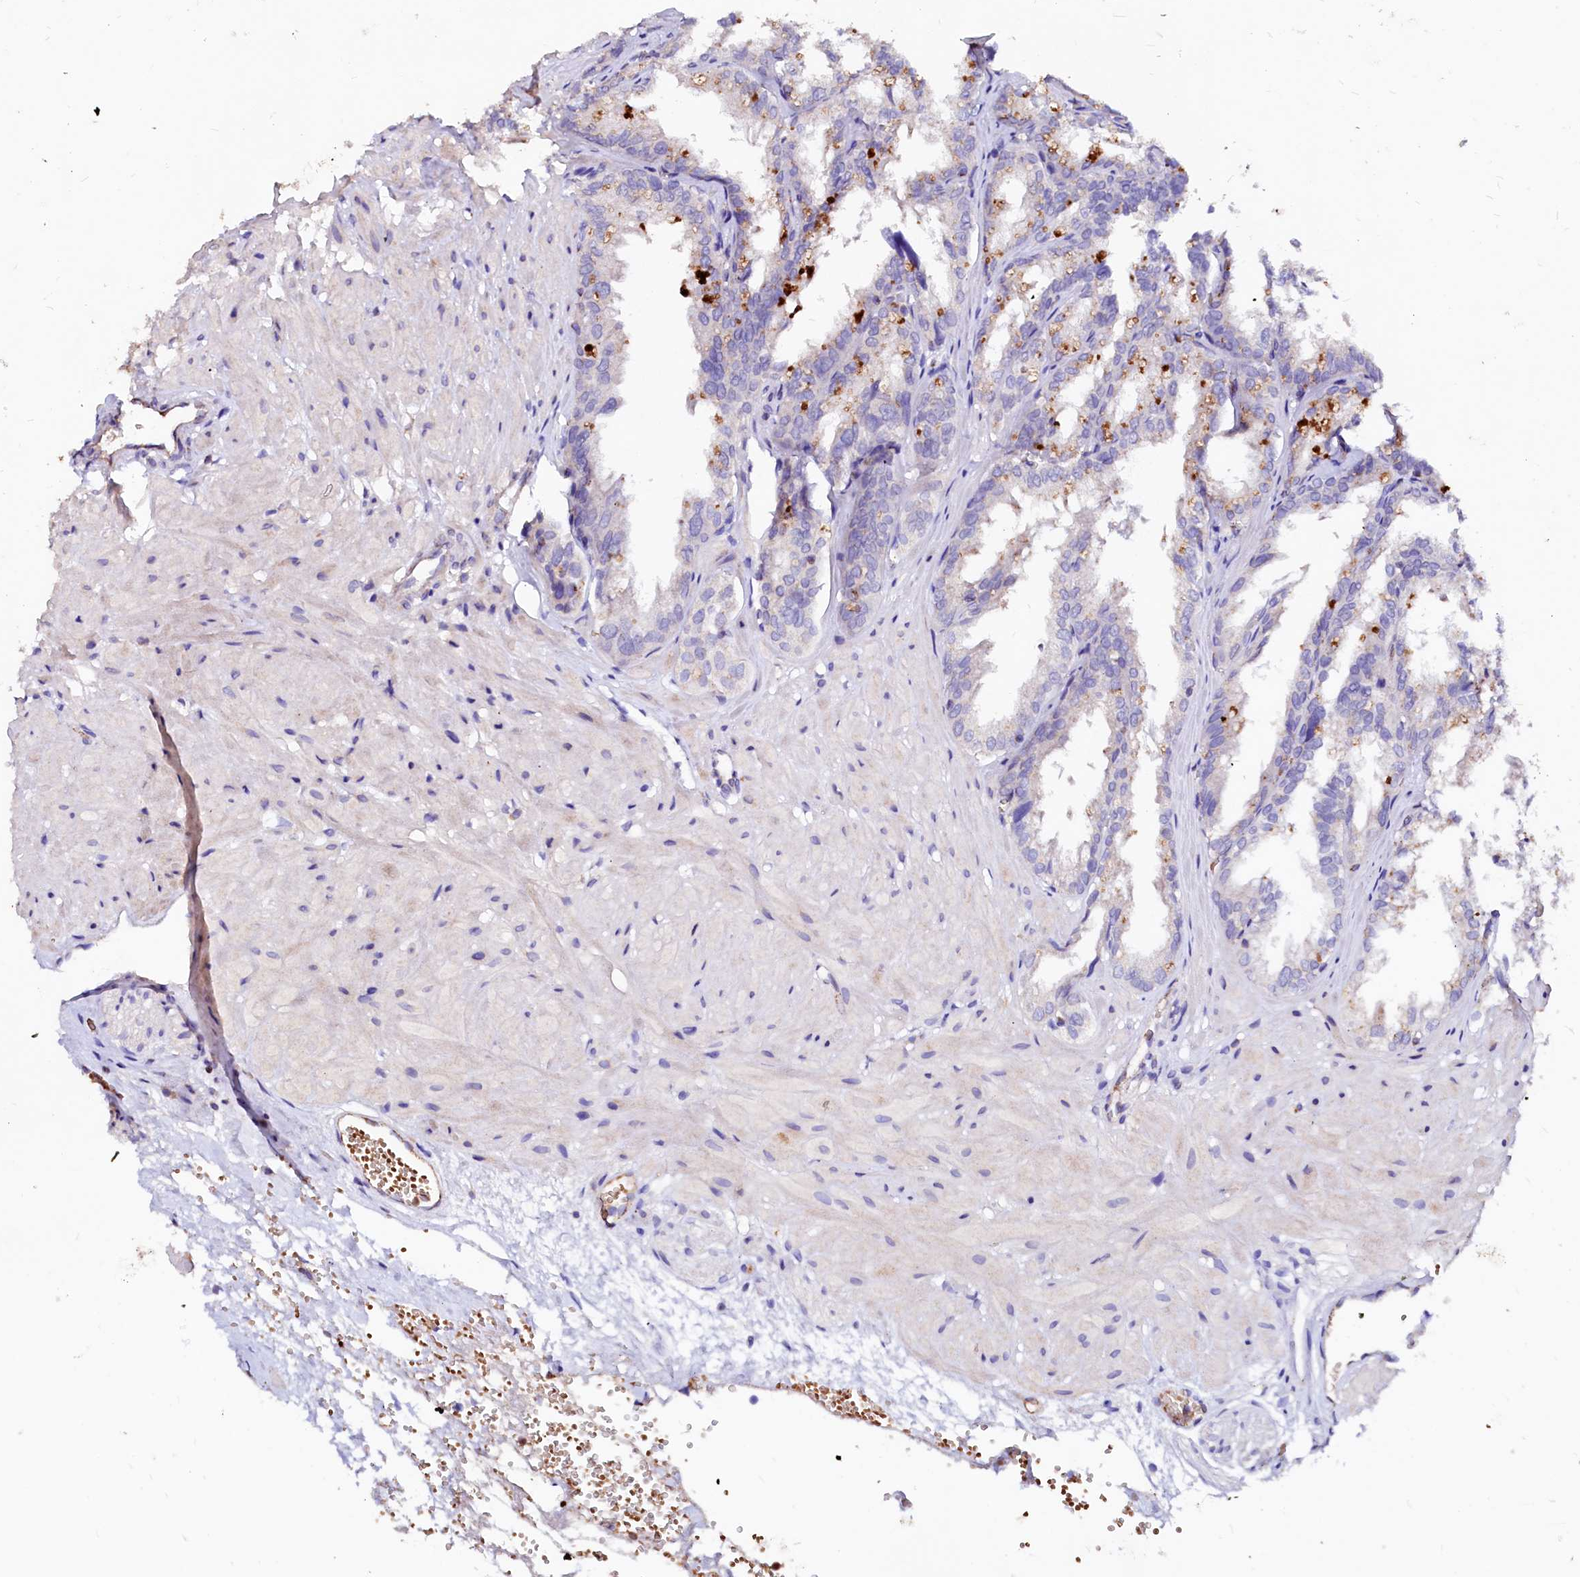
{"staining": {"intensity": "moderate", "quantity": "<25%", "location": "cytoplasmic/membranous"}, "tissue": "seminal vesicle", "cell_type": "Glandular cells", "image_type": "normal", "snomed": [{"axis": "morphology", "description": "Normal tissue, NOS"}, {"axis": "topography", "description": "Prostate"}, {"axis": "topography", "description": "Seminal veicle"}], "caption": "Immunohistochemistry (IHC) micrograph of benign seminal vesicle stained for a protein (brown), which displays low levels of moderate cytoplasmic/membranous staining in about <25% of glandular cells.", "gene": "RAB27A", "patient": {"sex": "male", "age": 51}}